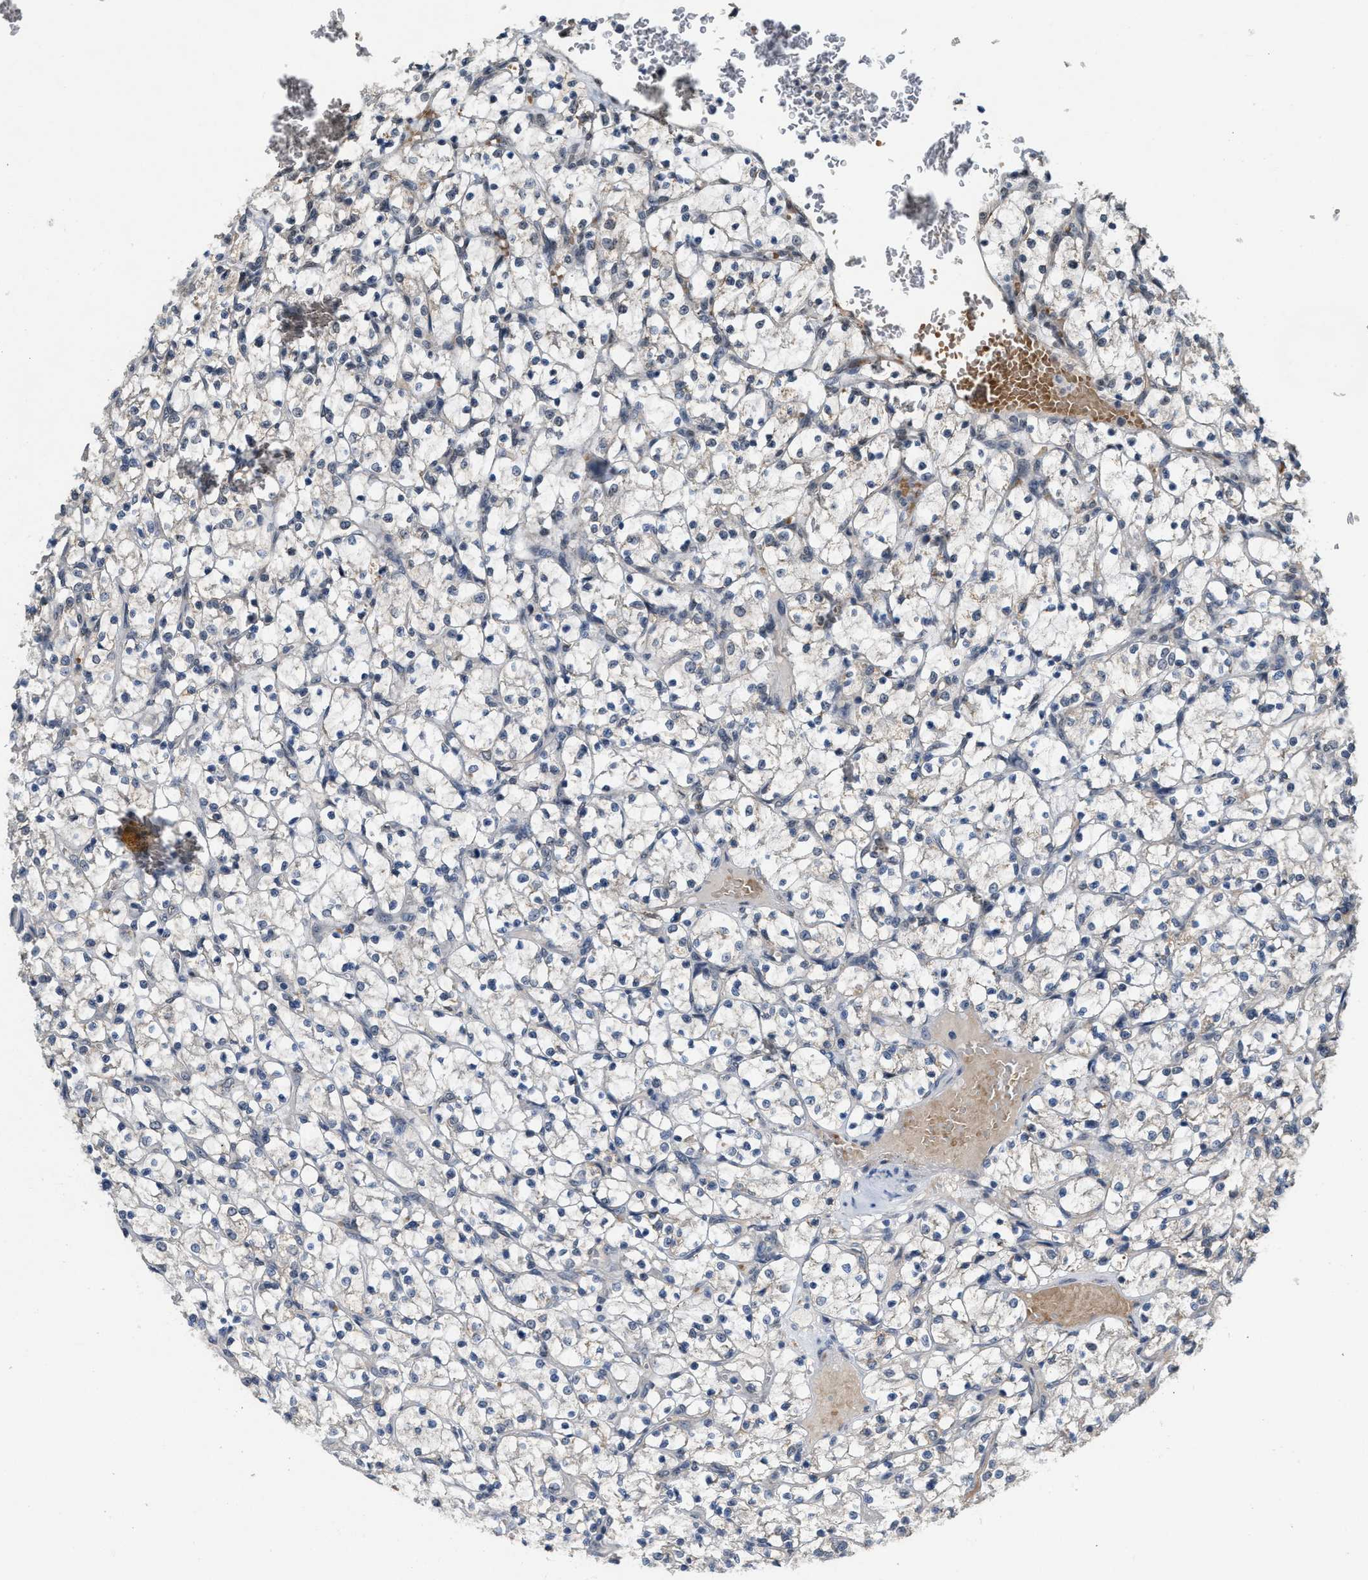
{"staining": {"intensity": "negative", "quantity": "none", "location": "none"}, "tissue": "renal cancer", "cell_type": "Tumor cells", "image_type": "cancer", "snomed": [{"axis": "morphology", "description": "Adenocarcinoma, NOS"}, {"axis": "topography", "description": "Kidney"}], "caption": "Human renal cancer stained for a protein using immunohistochemistry (IHC) exhibits no expression in tumor cells.", "gene": "KIF24", "patient": {"sex": "female", "age": 69}}